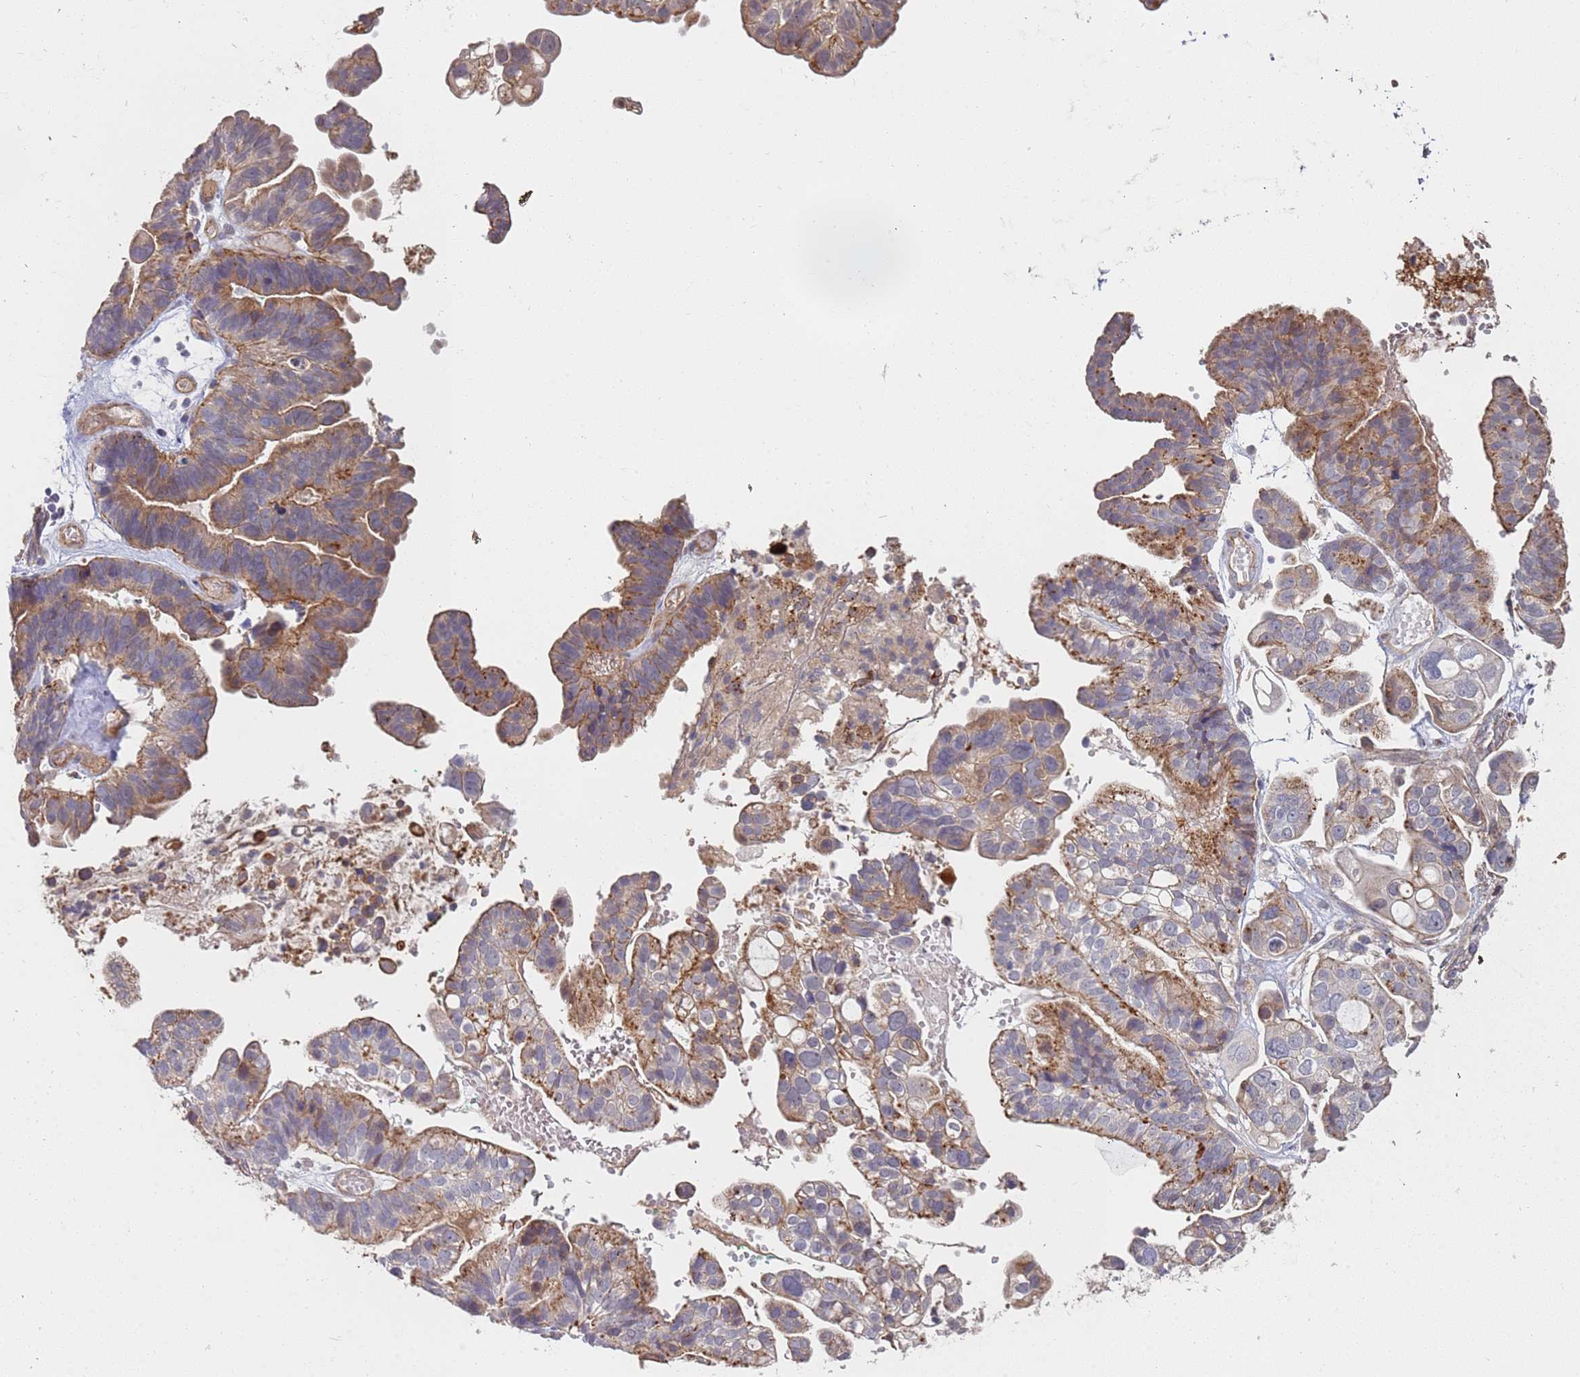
{"staining": {"intensity": "weak", "quantity": "25%-75%", "location": "cytoplasmic/membranous"}, "tissue": "ovarian cancer", "cell_type": "Tumor cells", "image_type": "cancer", "snomed": [{"axis": "morphology", "description": "Cystadenocarcinoma, serous, NOS"}, {"axis": "topography", "description": "Ovary"}], "caption": "This is a micrograph of IHC staining of ovarian cancer, which shows weak expression in the cytoplasmic/membranous of tumor cells.", "gene": "ABCB6", "patient": {"sex": "female", "age": 56}}